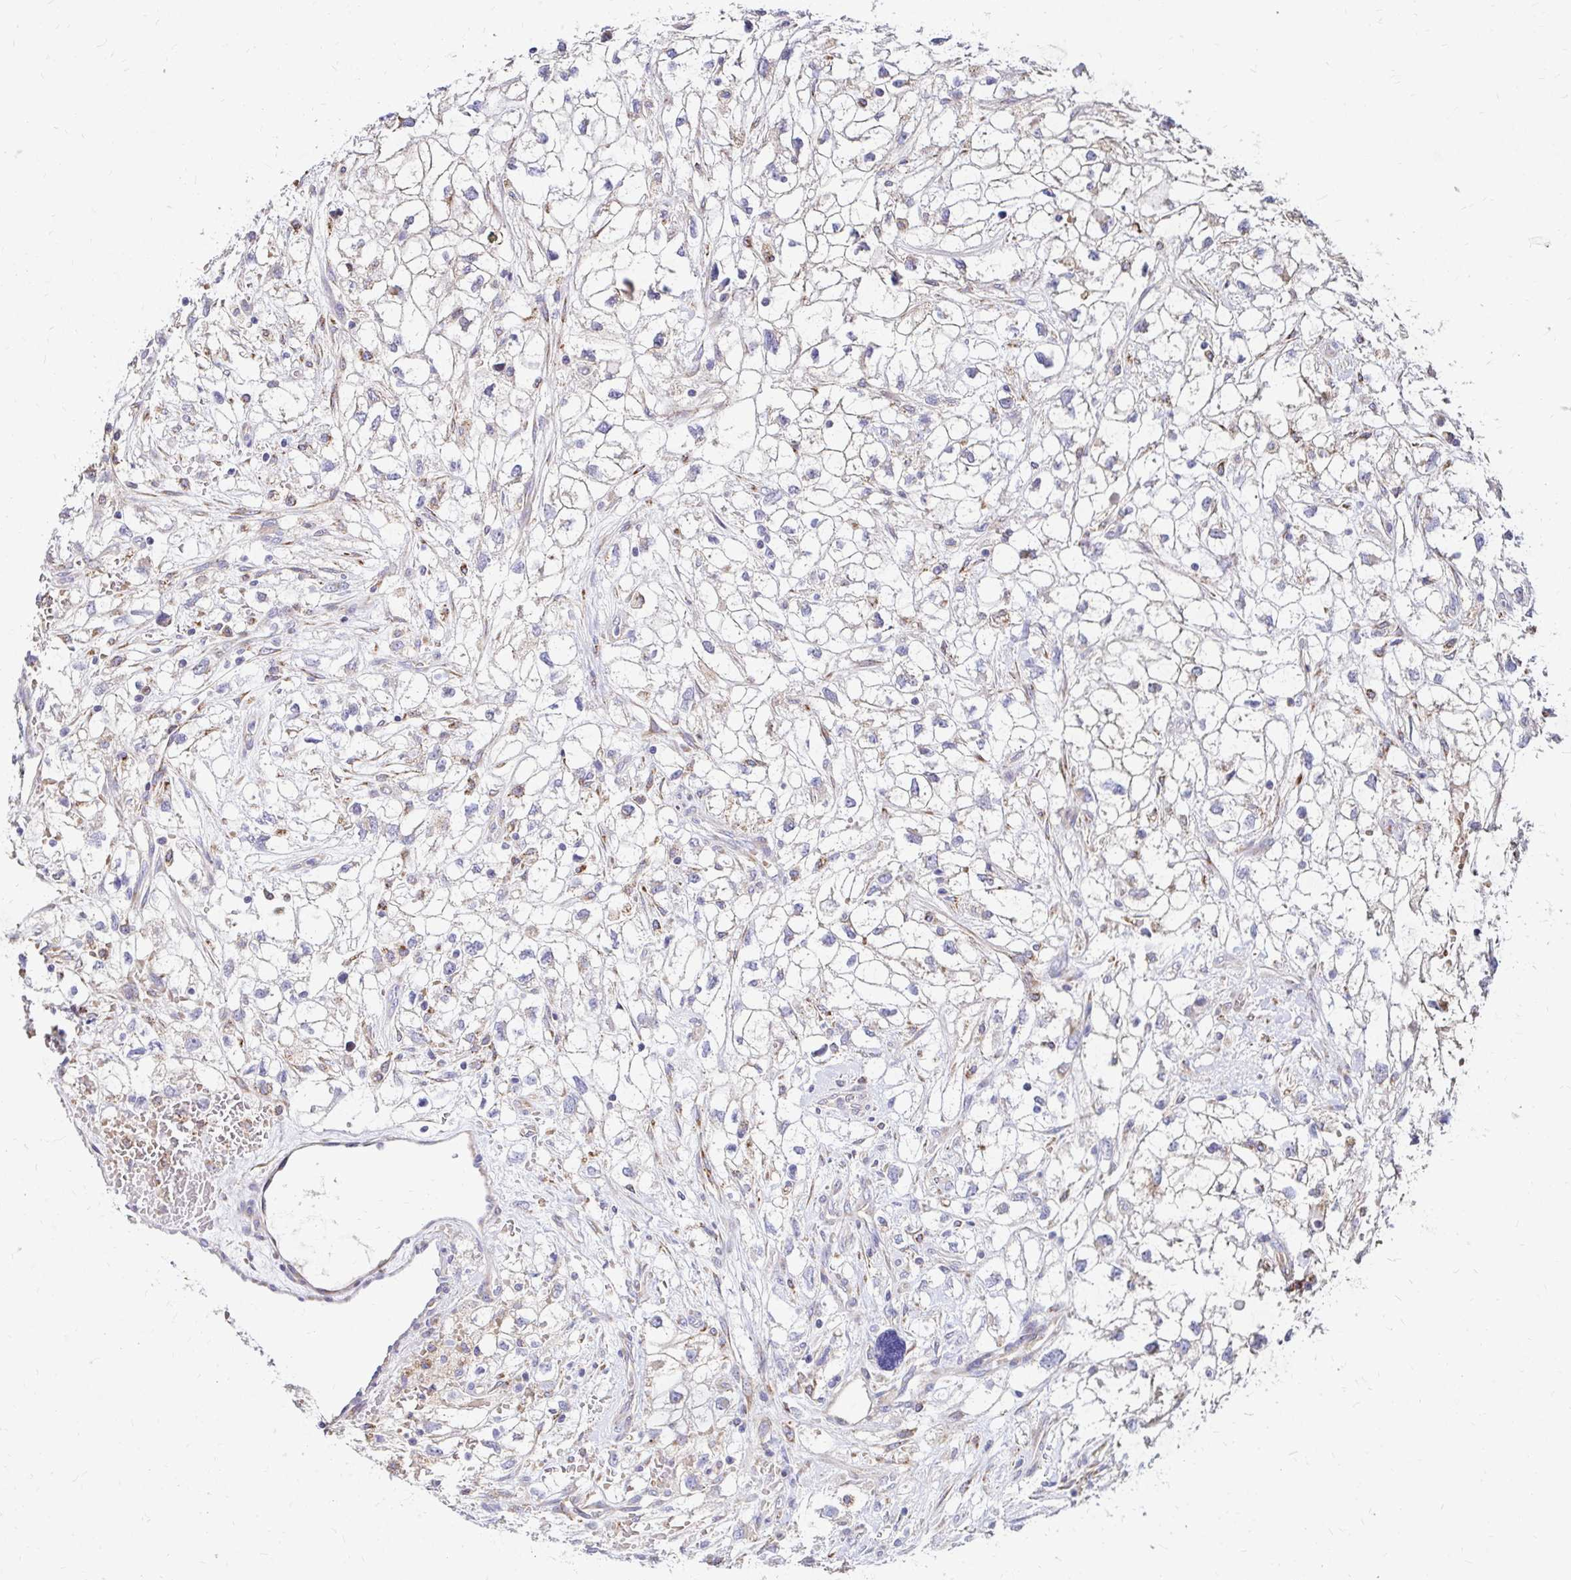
{"staining": {"intensity": "weak", "quantity": "<25%", "location": "cytoplasmic/membranous"}, "tissue": "renal cancer", "cell_type": "Tumor cells", "image_type": "cancer", "snomed": [{"axis": "morphology", "description": "Adenocarcinoma, NOS"}, {"axis": "topography", "description": "Kidney"}], "caption": "Immunohistochemistry of renal cancer demonstrates no staining in tumor cells.", "gene": "IDUA", "patient": {"sex": "male", "age": 59}}